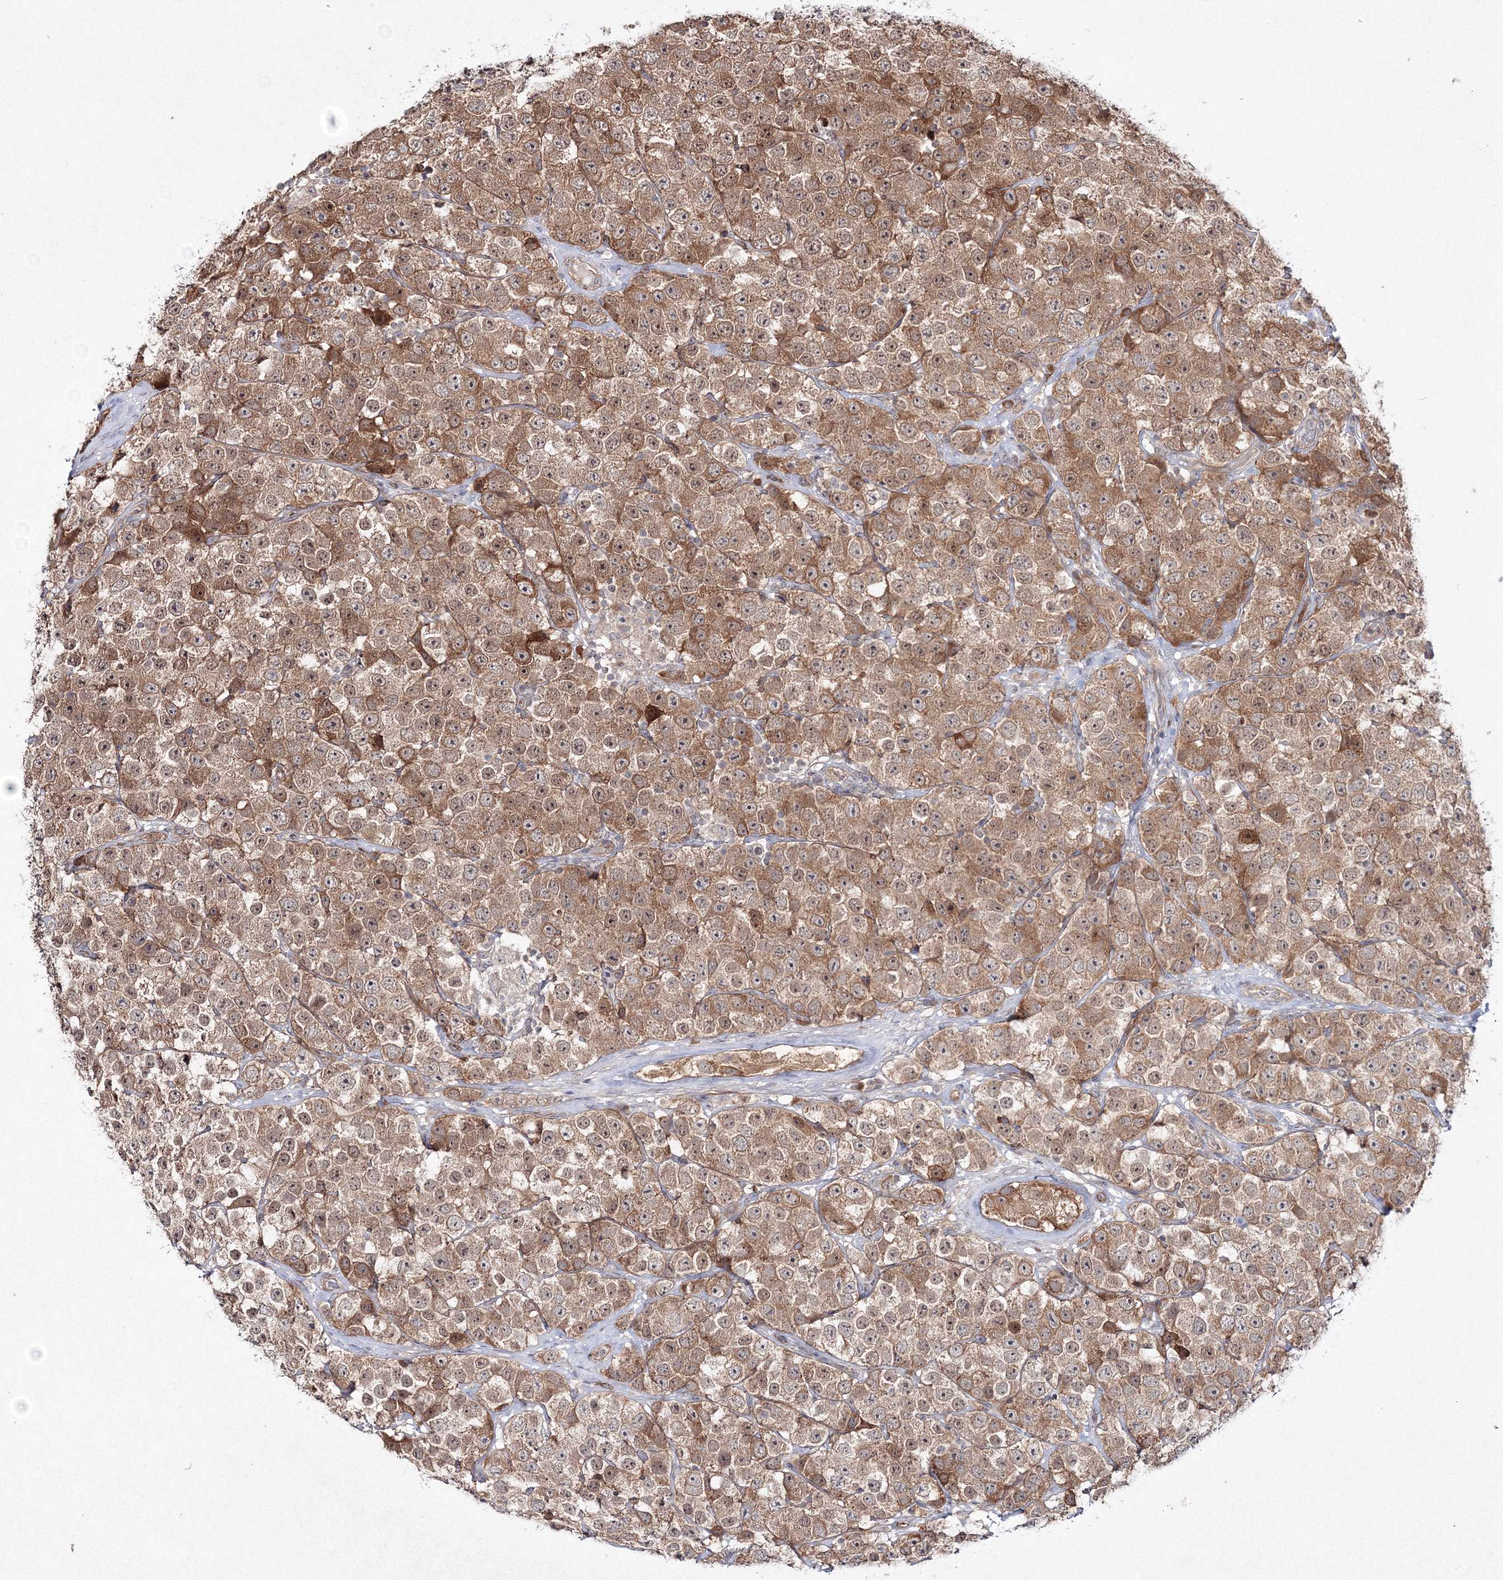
{"staining": {"intensity": "moderate", "quantity": ">75%", "location": "cytoplasmic/membranous"}, "tissue": "testis cancer", "cell_type": "Tumor cells", "image_type": "cancer", "snomed": [{"axis": "morphology", "description": "Seminoma, NOS"}, {"axis": "topography", "description": "Testis"}], "caption": "Immunohistochemistry (DAB) staining of human seminoma (testis) reveals moderate cytoplasmic/membranous protein positivity in about >75% of tumor cells.", "gene": "IPMK", "patient": {"sex": "male", "age": 28}}